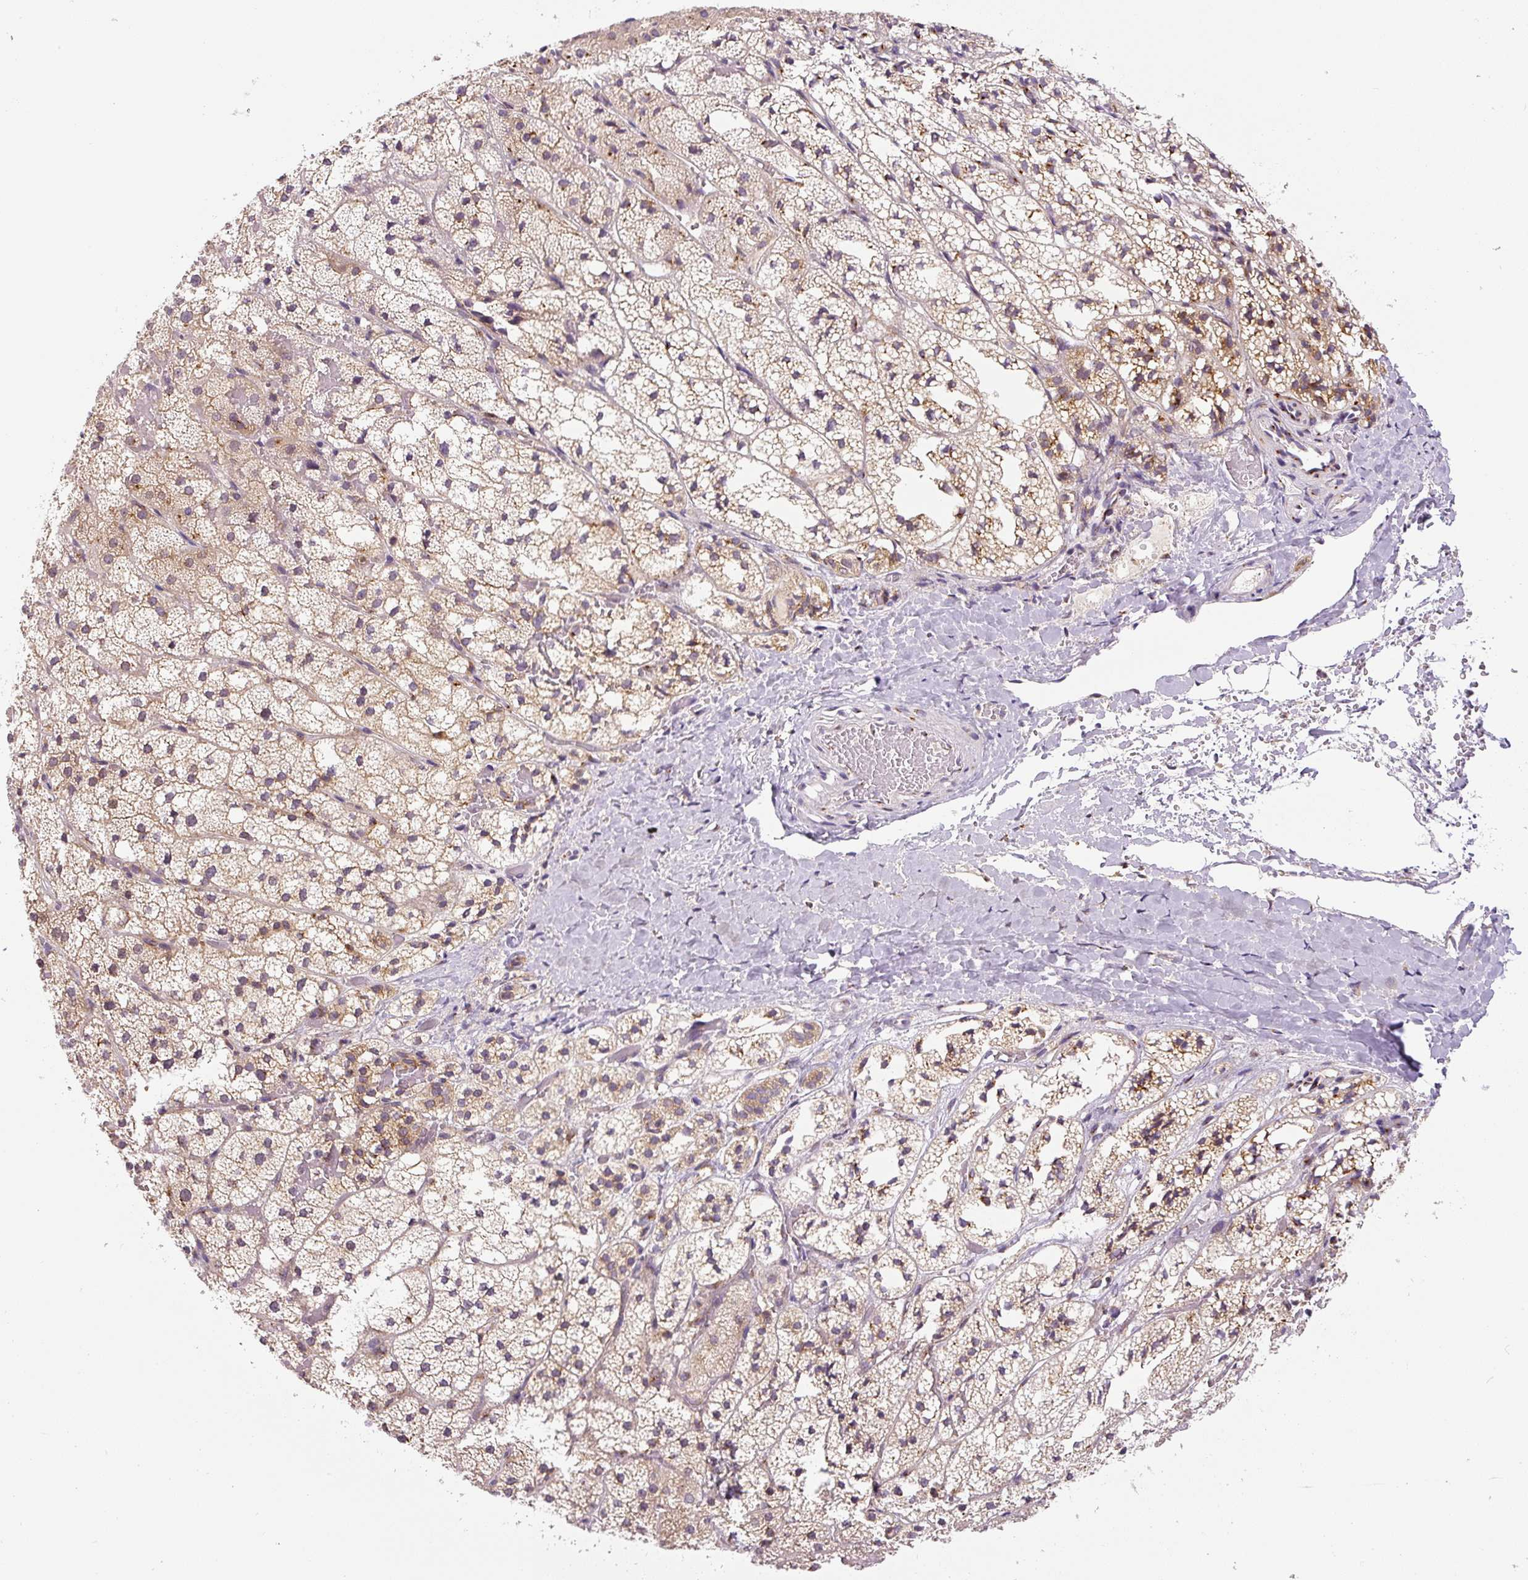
{"staining": {"intensity": "weak", "quantity": ">75%", "location": "cytoplasmic/membranous"}, "tissue": "adrenal gland", "cell_type": "Glandular cells", "image_type": "normal", "snomed": [{"axis": "morphology", "description": "Normal tissue, NOS"}, {"axis": "topography", "description": "Adrenal gland"}], "caption": "Immunohistochemical staining of unremarkable human adrenal gland exhibits >75% levels of weak cytoplasmic/membranous protein expression in approximately >75% of glandular cells. (DAB (3,3'-diaminobenzidine) IHC with brightfield microscopy, high magnification).", "gene": "PCM1", "patient": {"sex": "male", "age": 53}}